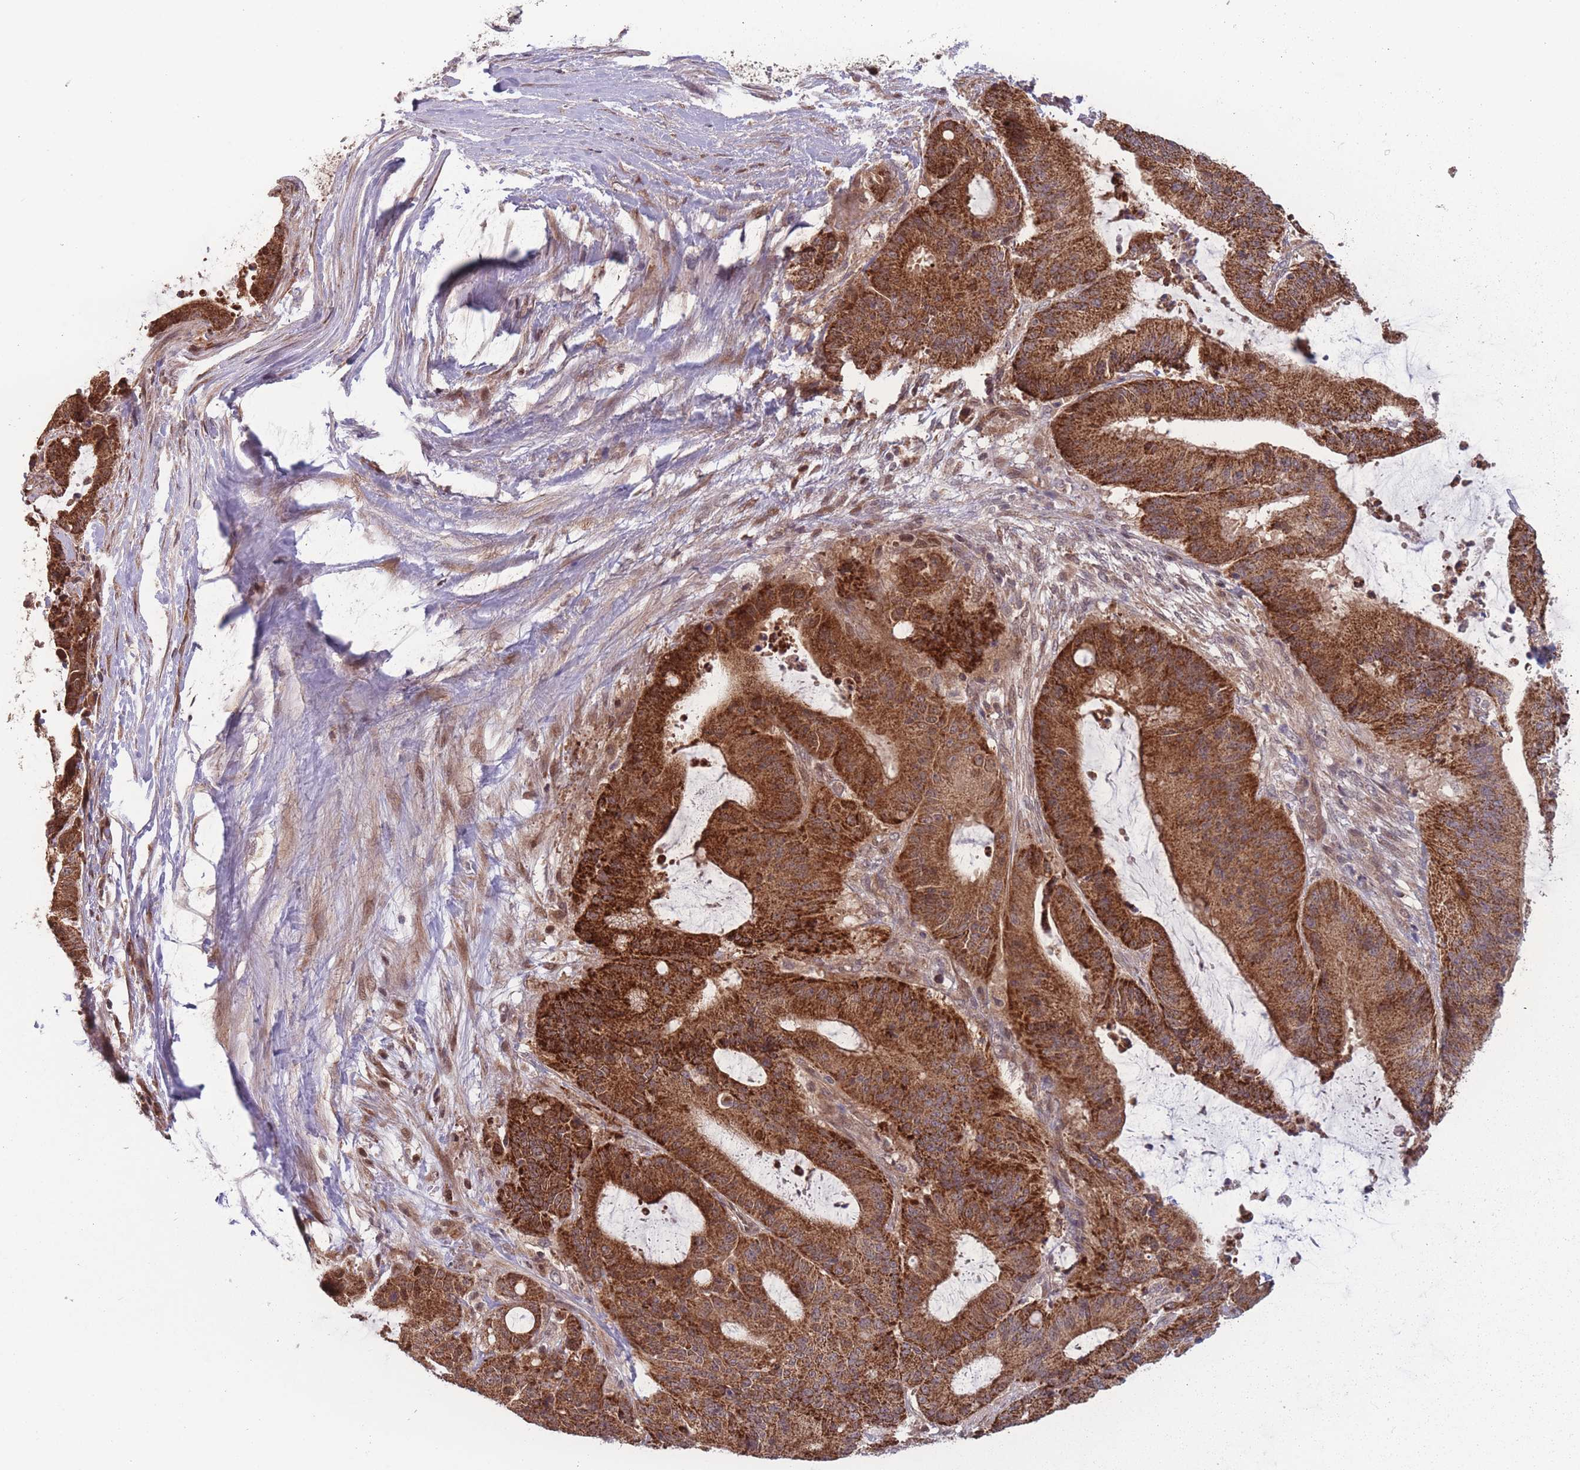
{"staining": {"intensity": "strong", "quantity": ">75%", "location": "cytoplasmic/membranous"}, "tissue": "liver cancer", "cell_type": "Tumor cells", "image_type": "cancer", "snomed": [{"axis": "morphology", "description": "Normal tissue, NOS"}, {"axis": "morphology", "description": "Cholangiocarcinoma"}, {"axis": "topography", "description": "Liver"}, {"axis": "topography", "description": "Peripheral nerve tissue"}], "caption": "Immunohistochemical staining of liver cholangiocarcinoma exhibits strong cytoplasmic/membranous protein staining in about >75% of tumor cells. Nuclei are stained in blue.", "gene": "RPS18", "patient": {"sex": "female", "age": 73}}